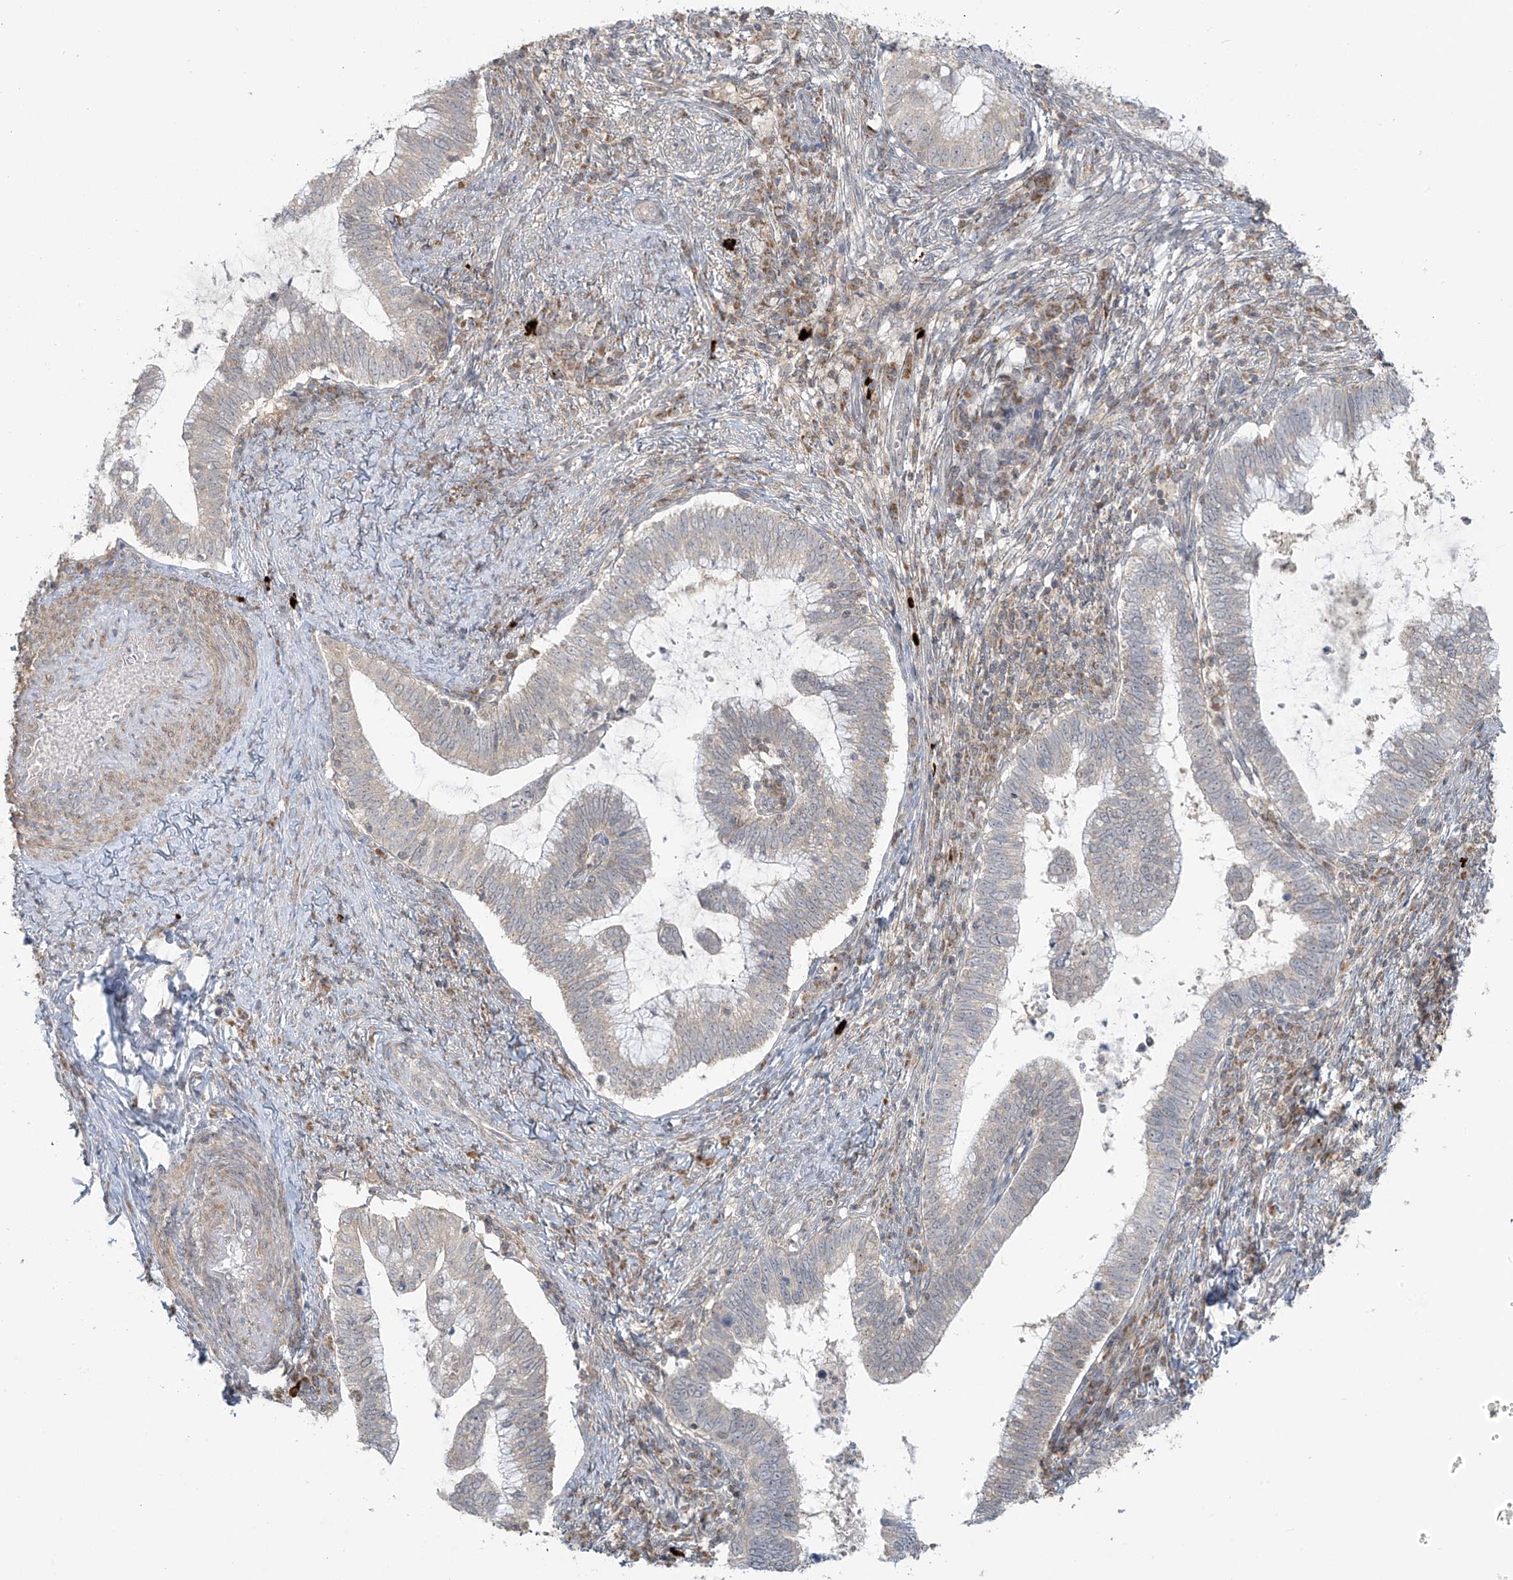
{"staining": {"intensity": "negative", "quantity": "none", "location": "none"}, "tissue": "cervical cancer", "cell_type": "Tumor cells", "image_type": "cancer", "snomed": [{"axis": "morphology", "description": "Adenocarcinoma, NOS"}, {"axis": "topography", "description": "Cervix"}], "caption": "This is an IHC image of human cervical adenocarcinoma. There is no expression in tumor cells.", "gene": "HDDC2", "patient": {"sex": "female", "age": 36}}